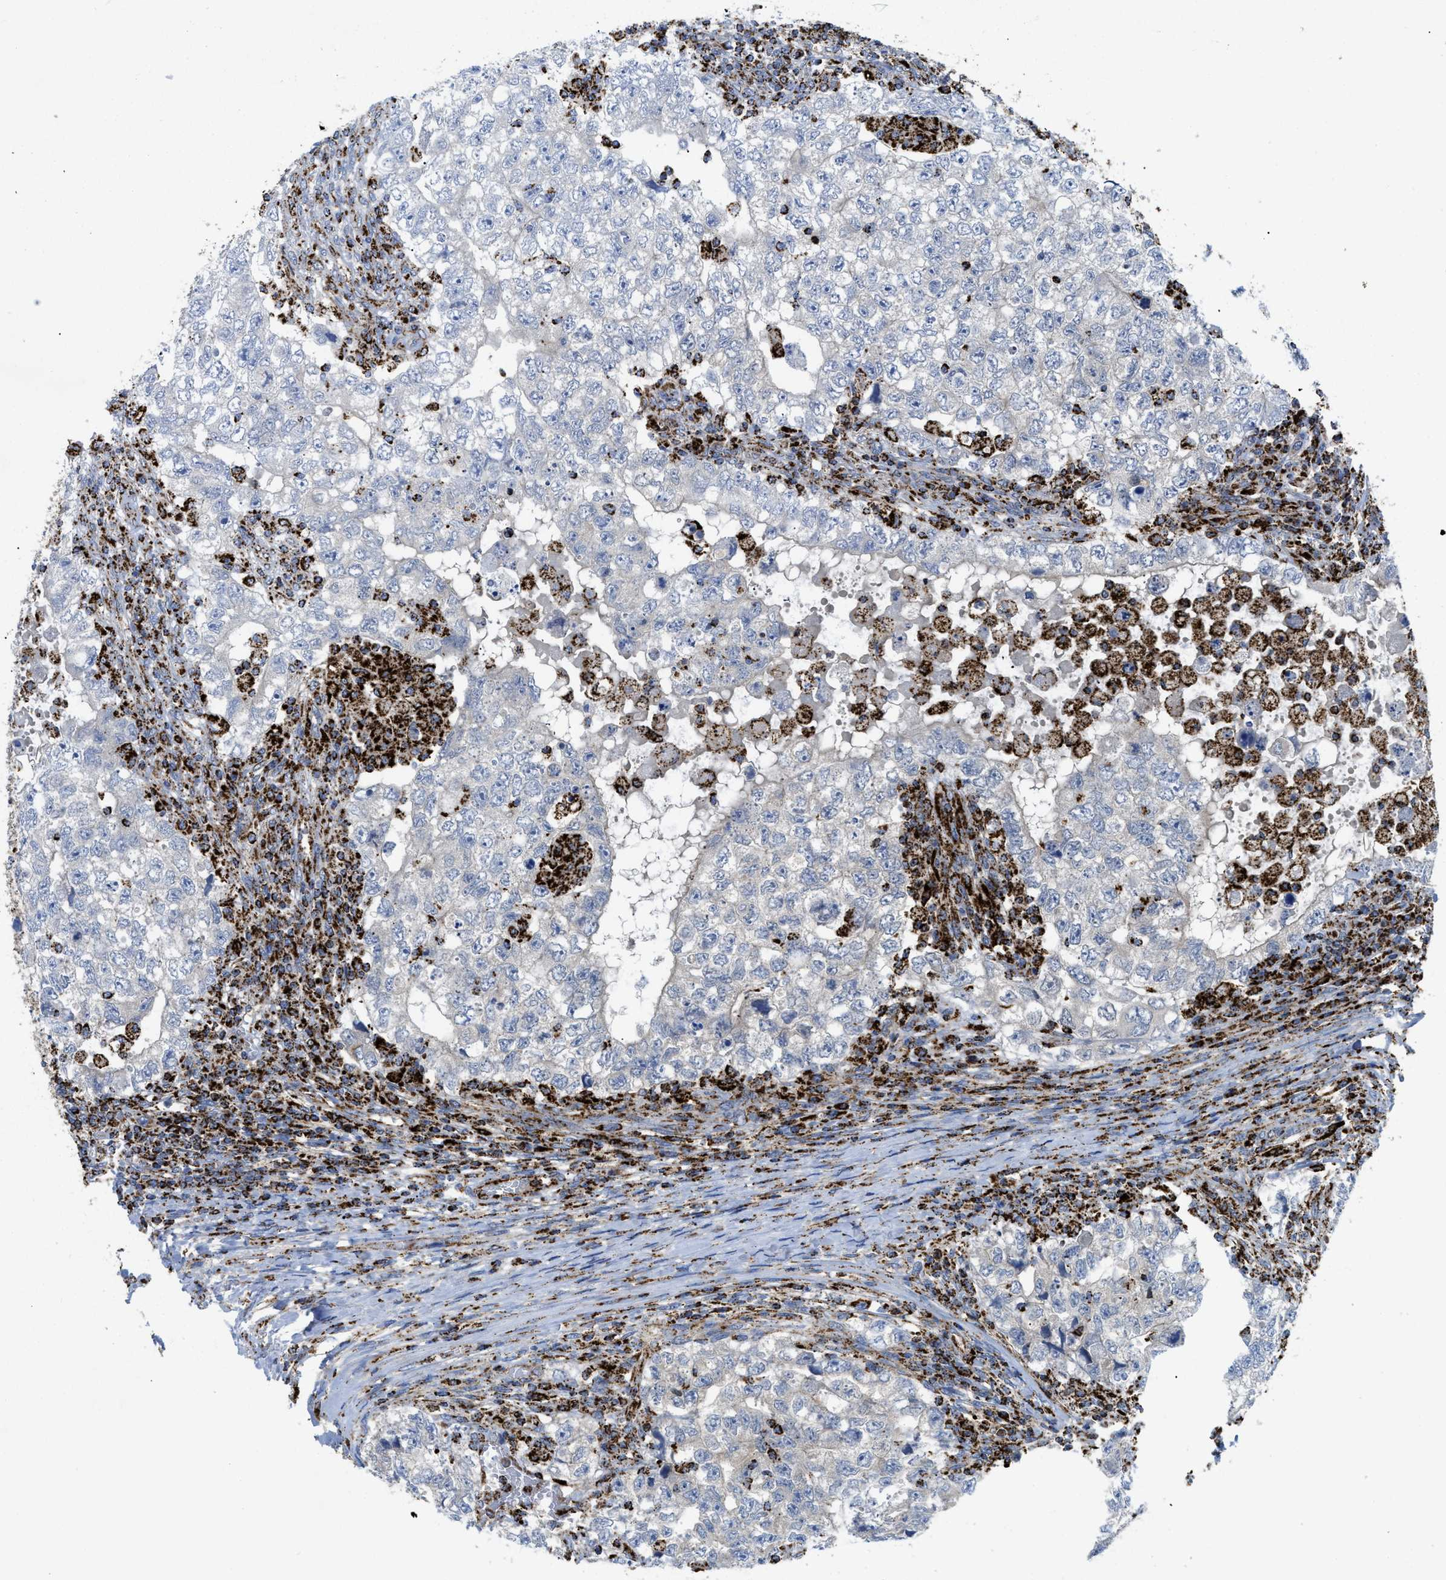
{"staining": {"intensity": "negative", "quantity": "none", "location": "none"}, "tissue": "testis cancer", "cell_type": "Tumor cells", "image_type": "cancer", "snomed": [{"axis": "morphology", "description": "Carcinoma, Embryonal, NOS"}, {"axis": "topography", "description": "Testis"}], "caption": "Tumor cells show no significant protein staining in embryonal carcinoma (testis). (DAB (3,3'-diaminobenzidine) immunohistochemistry with hematoxylin counter stain).", "gene": "SQOR", "patient": {"sex": "male", "age": 36}}